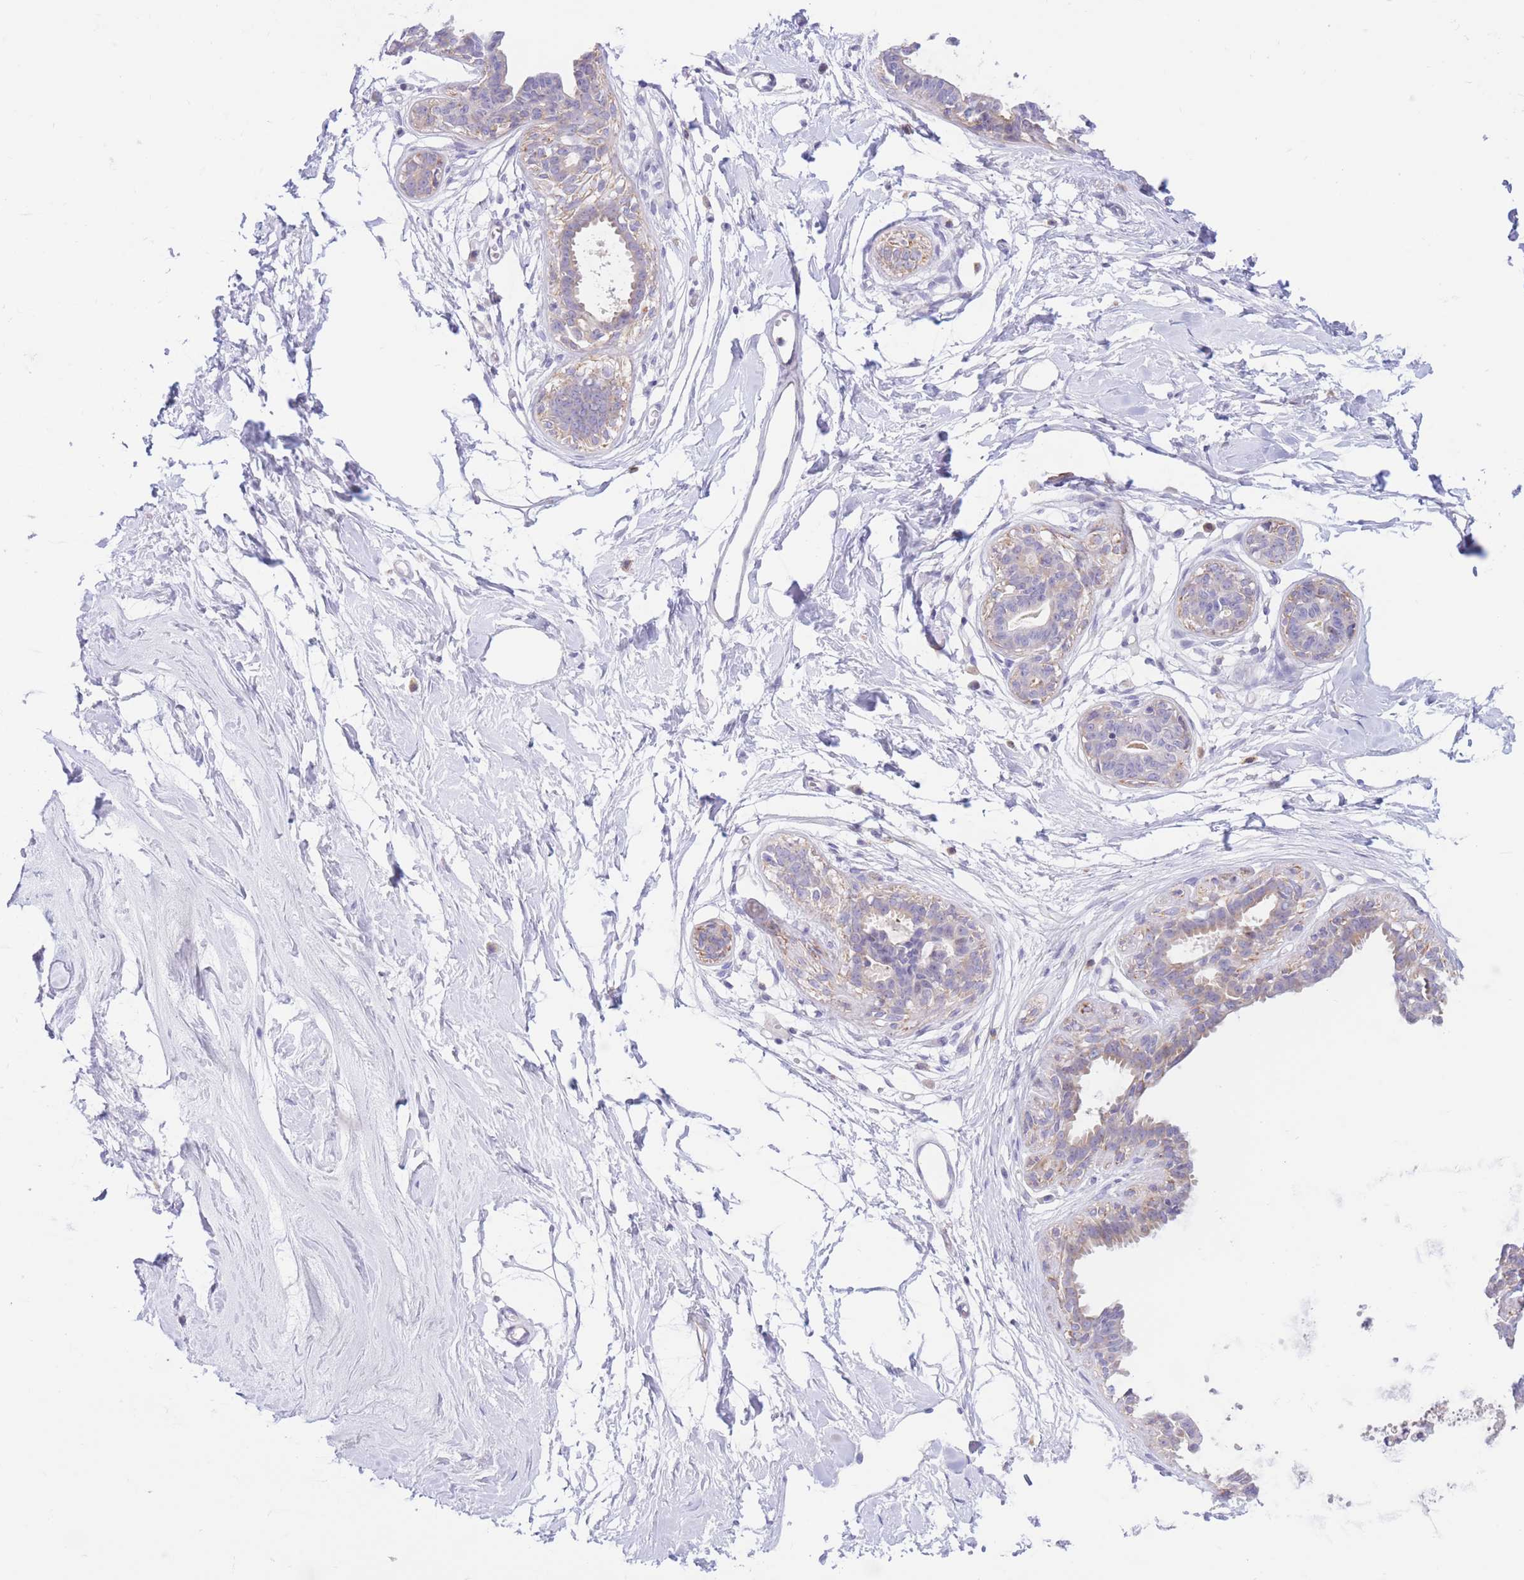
{"staining": {"intensity": "negative", "quantity": "none", "location": "none"}, "tissue": "breast", "cell_type": "Adipocytes", "image_type": "normal", "snomed": [{"axis": "morphology", "description": "Normal tissue, NOS"}, {"axis": "topography", "description": "Breast"}], "caption": "An immunohistochemistry image of benign breast is shown. There is no staining in adipocytes of breast. (DAB (3,3'-diaminobenzidine) immunohistochemistry (IHC) with hematoxylin counter stain).", "gene": "RPL39L", "patient": {"sex": "female", "age": 45}}